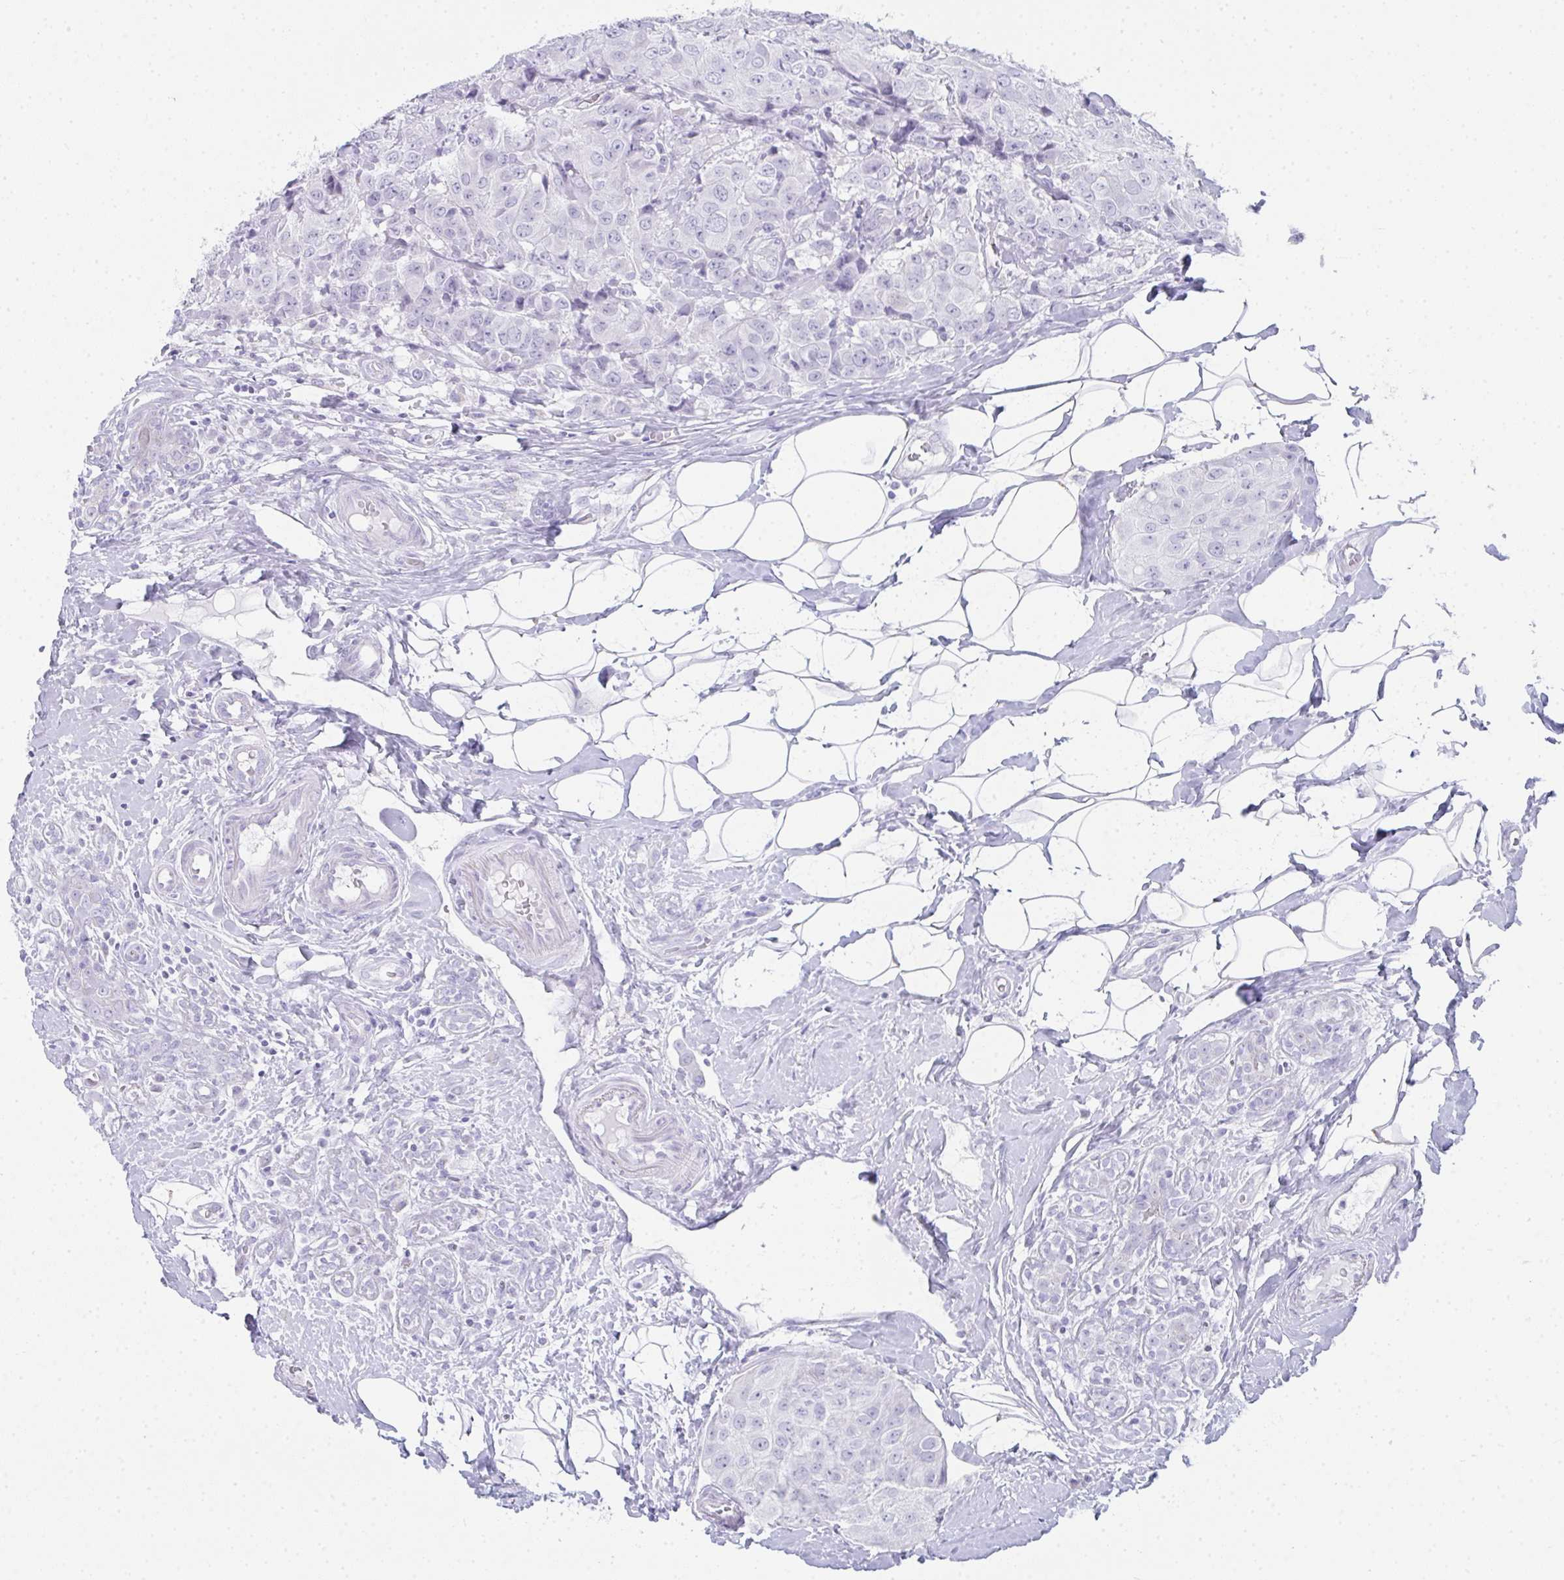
{"staining": {"intensity": "negative", "quantity": "none", "location": "none"}, "tissue": "breast cancer", "cell_type": "Tumor cells", "image_type": "cancer", "snomed": [{"axis": "morphology", "description": "Duct carcinoma"}, {"axis": "topography", "description": "Breast"}], "caption": "Invasive ductal carcinoma (breast) was stained to show a protein in brown. There is no significant positivity in tumor cells. (DAB IHC with hematoxylin counter stain).", "gene": "RLF", "patient": {"sex": "female", "age": 43}}